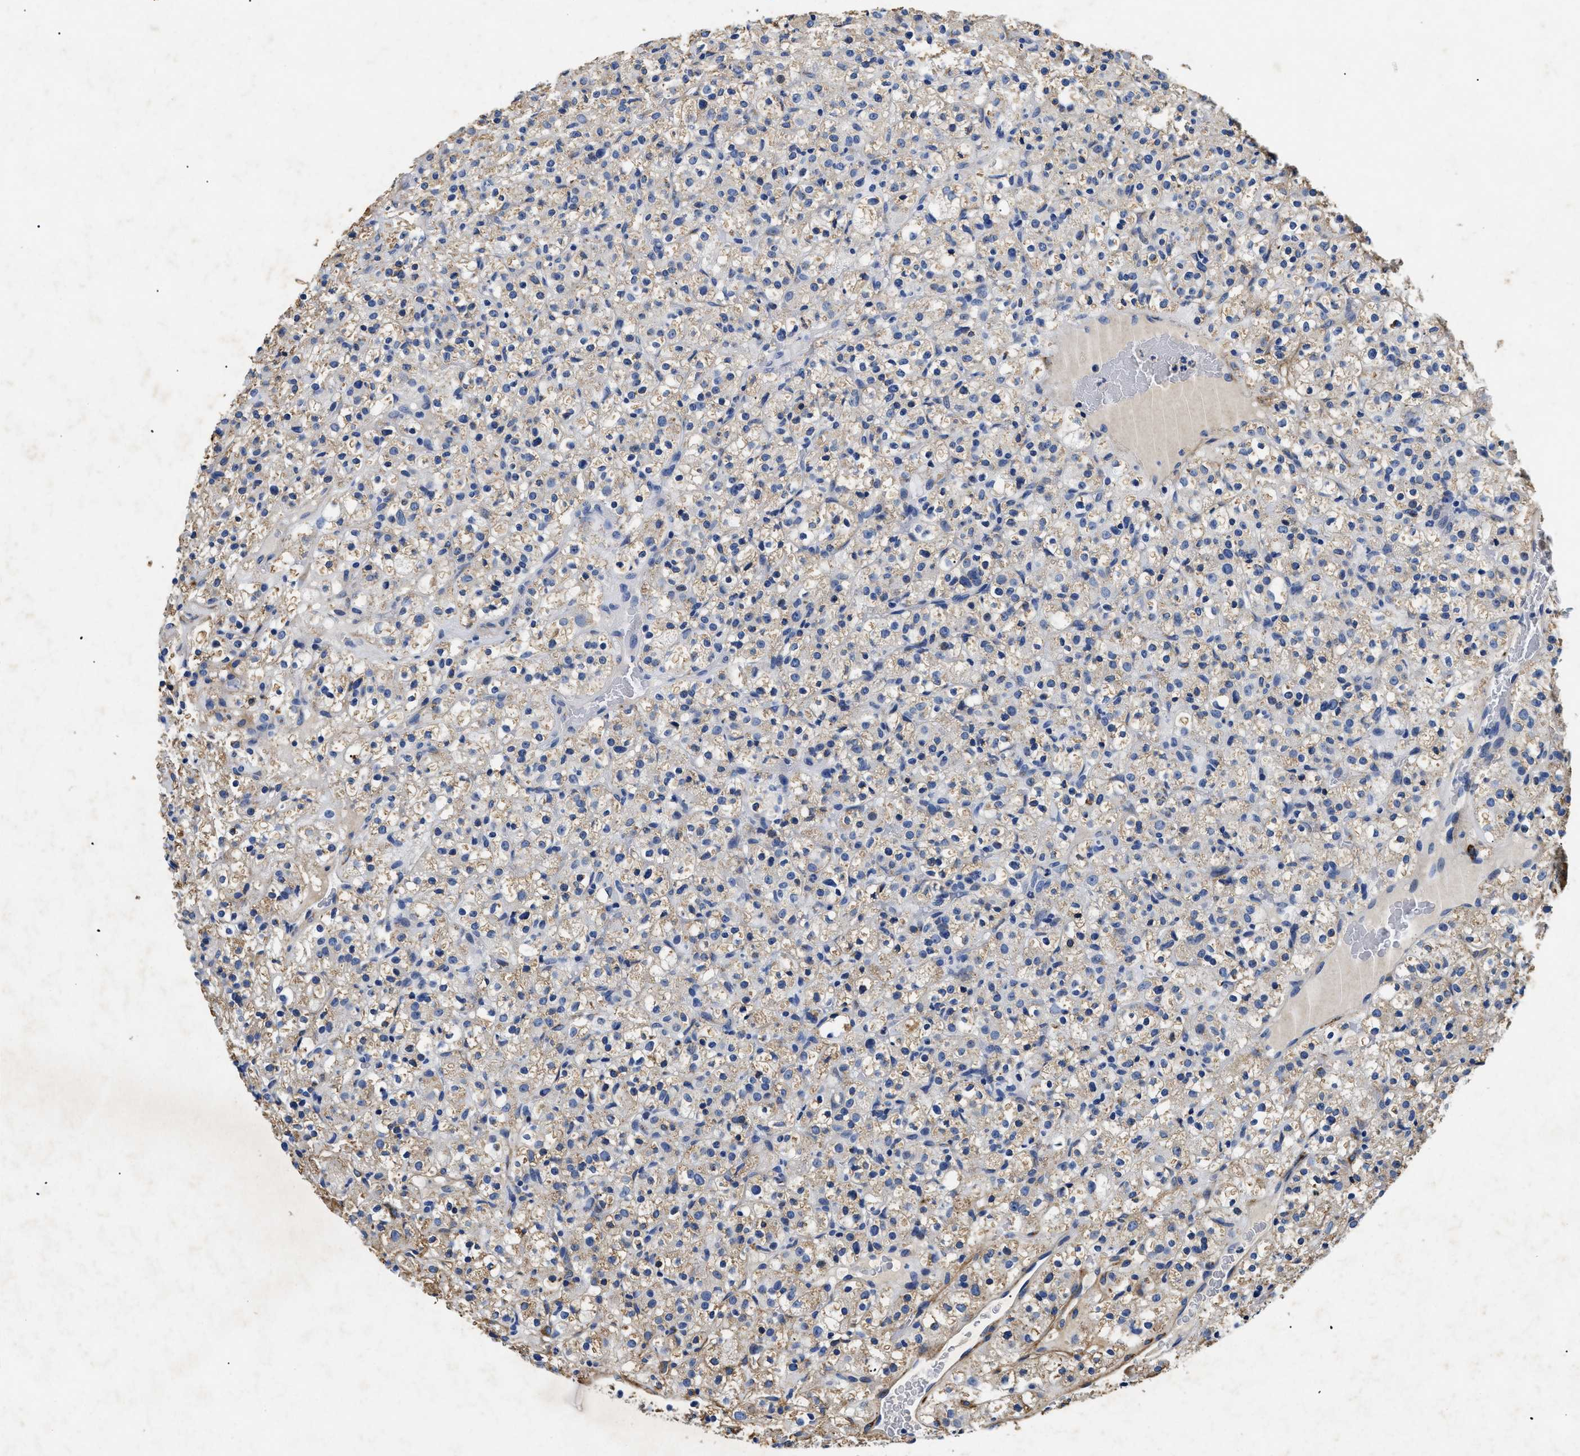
{"staining": {"intensity": "weak", "quantity": "25%-75%", "location": "cytoplasmic/membranous"}, "tissue": "renal cancer", "cell_type": "Tumor cells", "image_type": "cancer", "snomed": [{"axis": "morphology", "description": "Normal tissue, NOS"}, {"axis": "morphology", "description": "Adenocarcinoma, NOS"}, {"axis": "topography", "description": "Kidney"}], "caption": "Protein staining of renal adenocarcinoma tissue displays weak cytoplasmic/membranous positivity in about 25%-75% of tumor cells.", "gene": "LAMA3", "patient": {"sex": "female", "age": 72}}